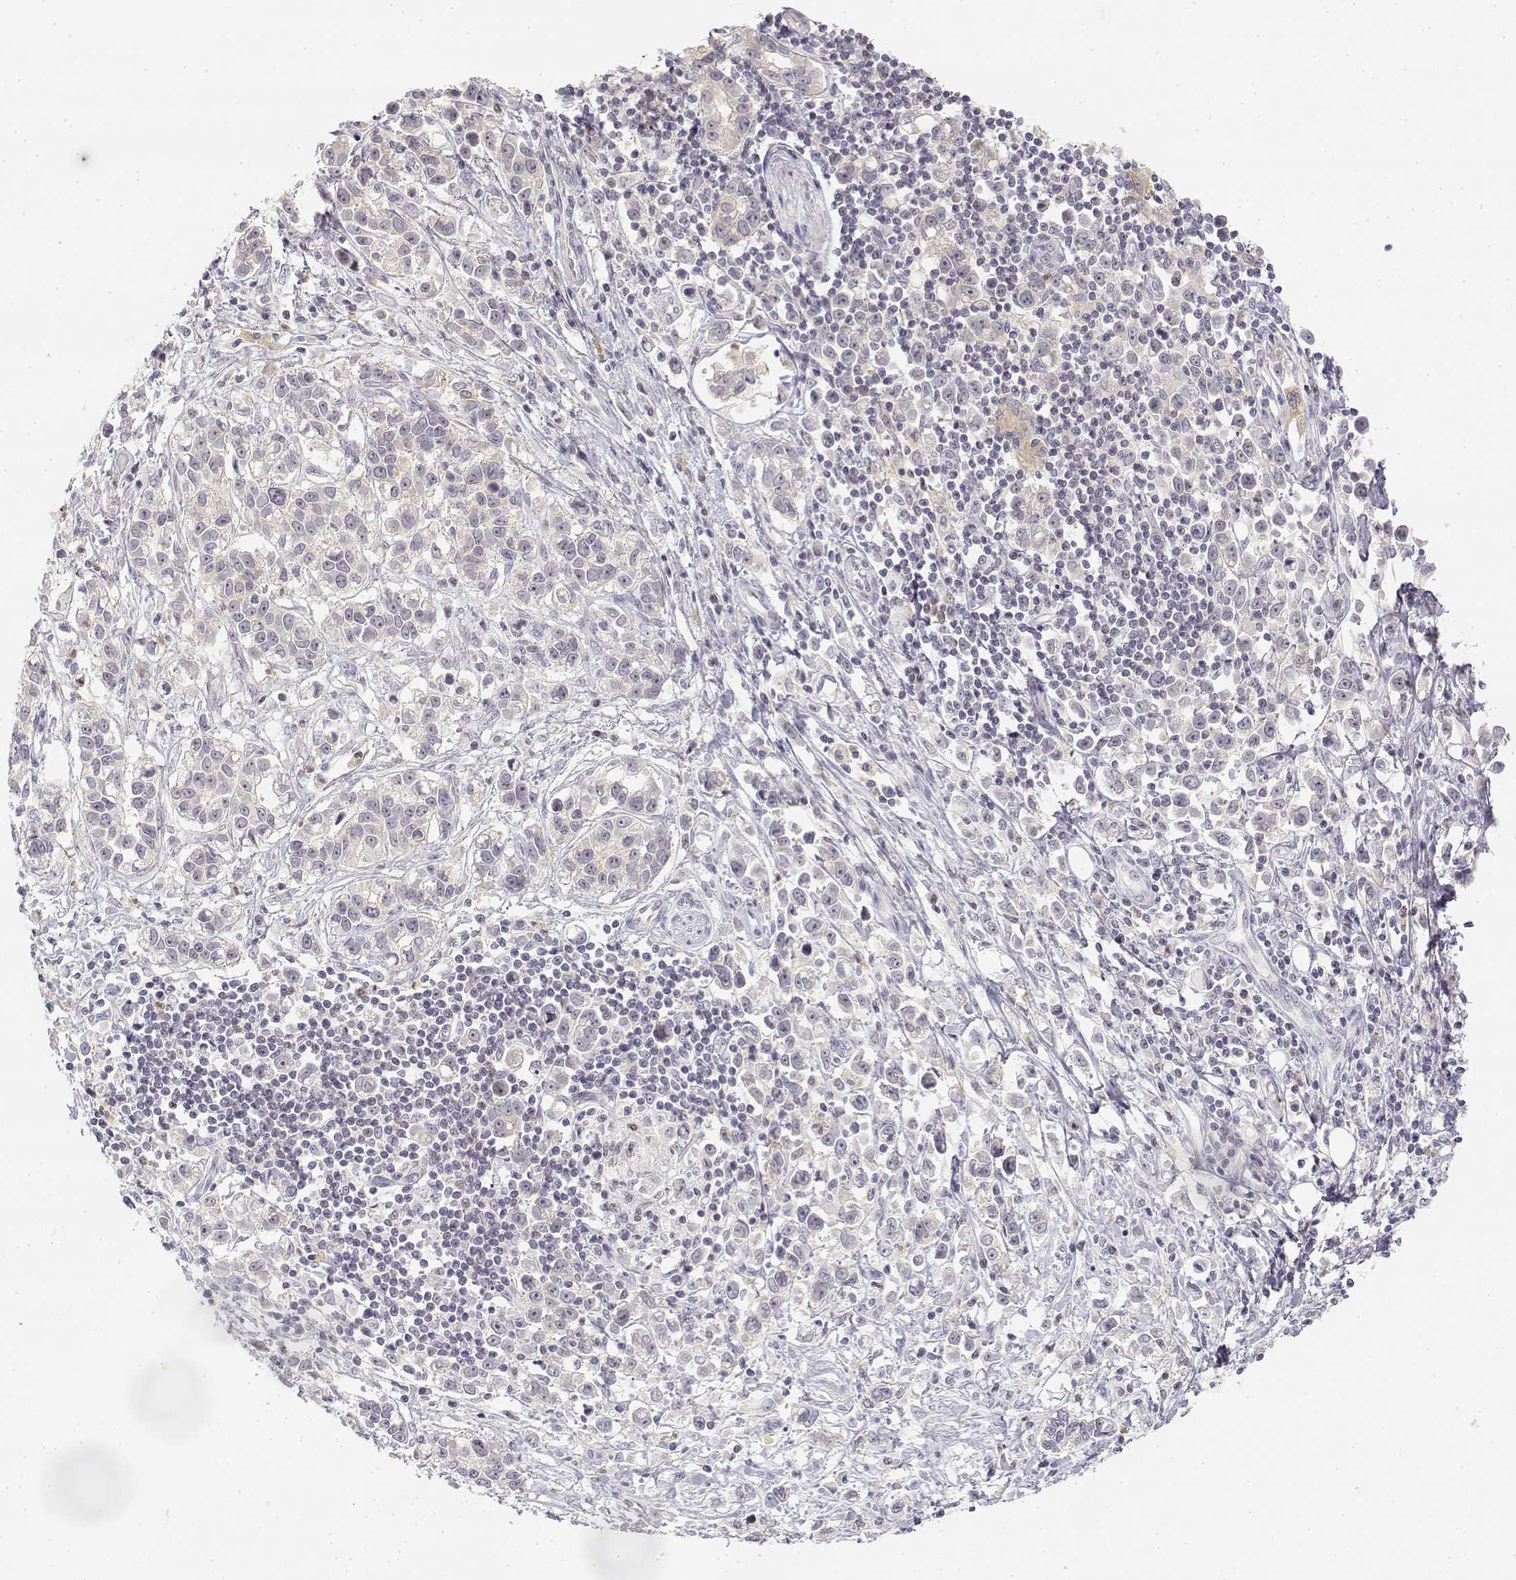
{"staining": {"intensity": "negative", "quantity": "none", "location": "none"}, "tissue": "stomach cancer", "cell_type": "Tumor cells", "image_type": "cancer", "snomed": [{"axis": "morphology", "description": "Adenocarcinoma, NOS"}, {"axis": "topography", "description": "Stomach"}], "caption": "Immunohistochemistry image of stomach adenocarcinoma stained for a protein (brown), which exhibits no positivity in tumor cells.", "gene": "GLIPR1L2", "patient": {"sex": "male", "age": 93}}